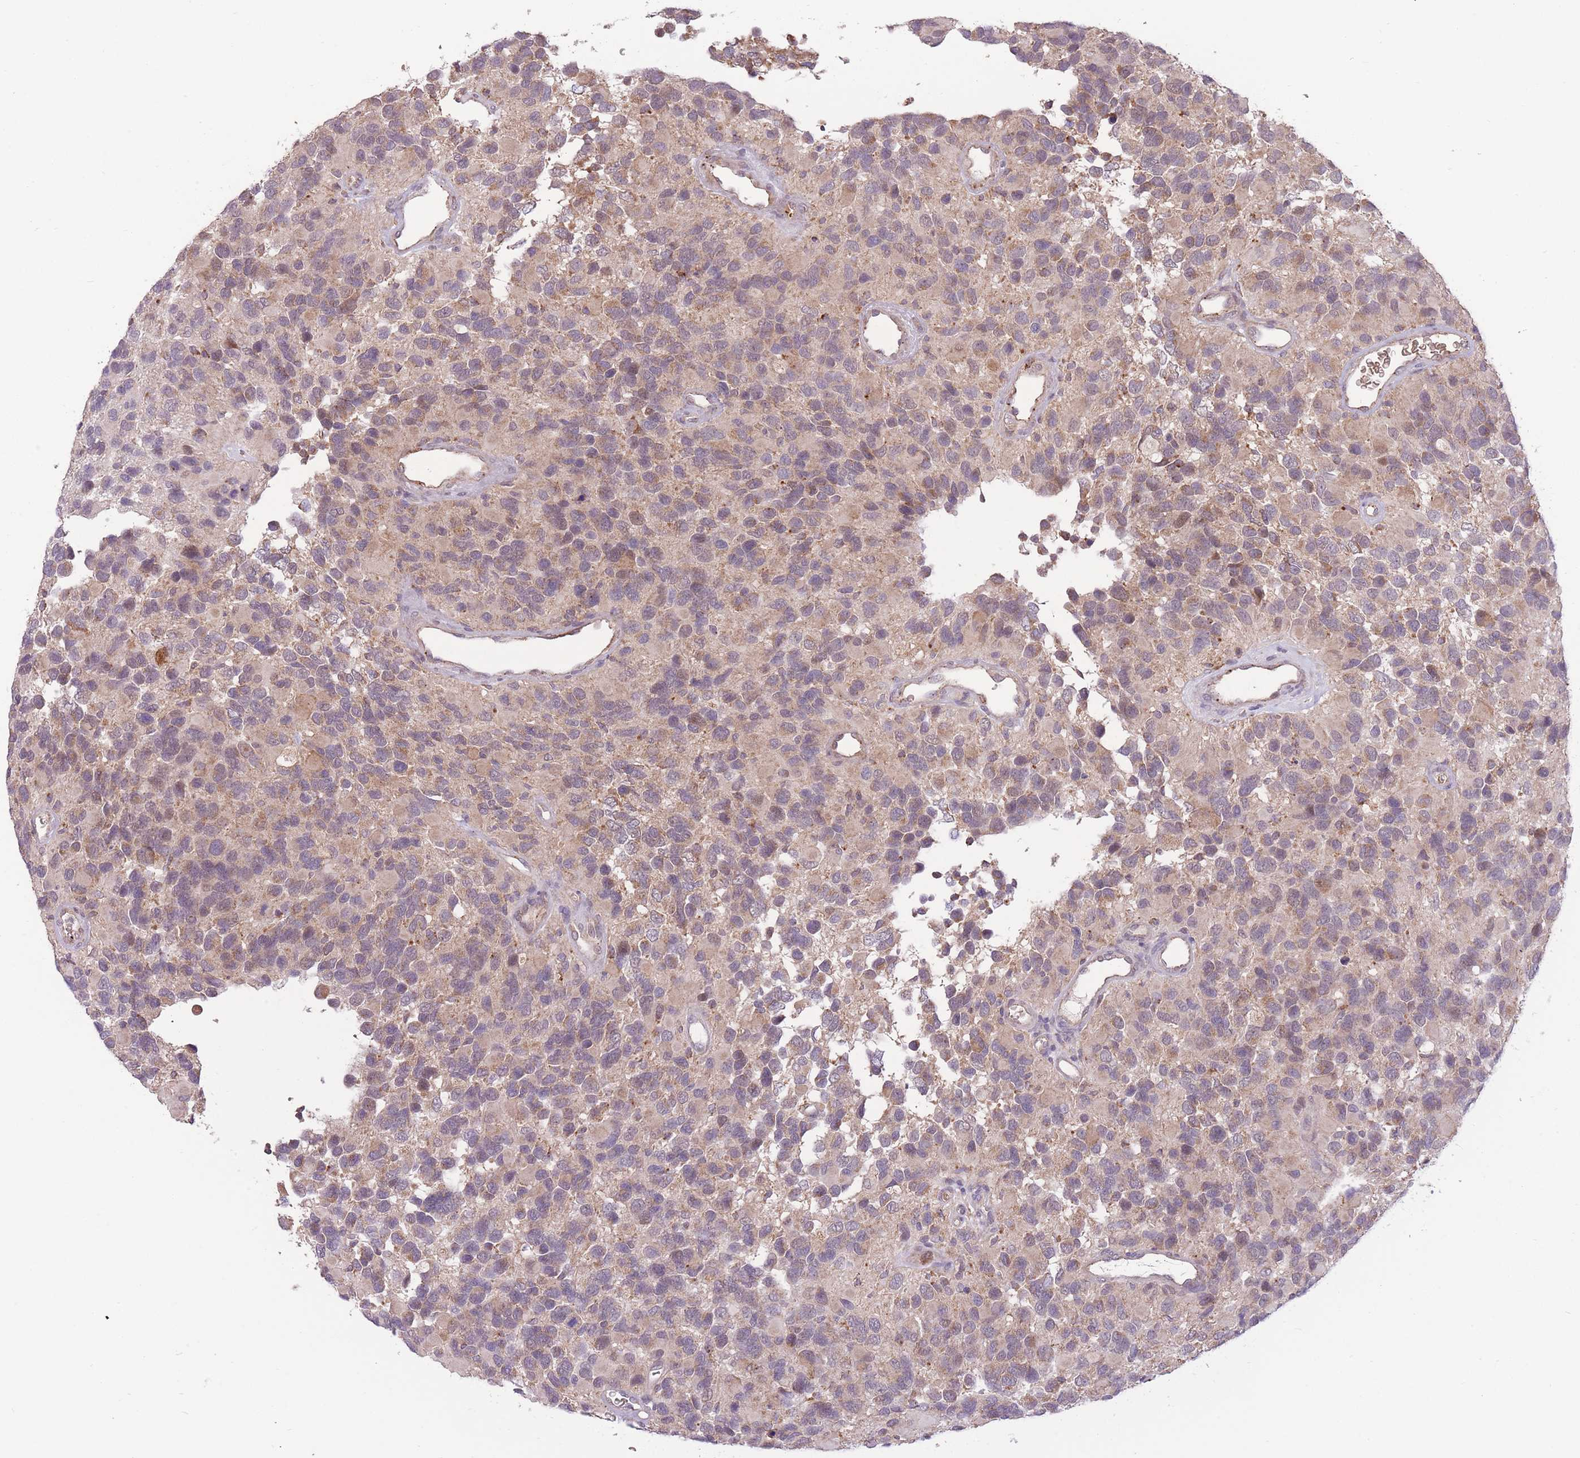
{"staining": {"intensity": "weak", "quantity": ">75%", "location": "cytoplasmic/membranous"}, "tissue": "glioma", "cell_type": "Tumor cells", "image_type": "cancer", "snomed": [{"axis": "morphology", "description": "Glioma, malignant, High grade"}, {"axis": "topography", "description": "Brain"}], "caption": "Malignant high-grade glioma stained with IHC shows weak cytoplasmic/membranous positivity in approximately >75% of tumor cells. Nuclei are stained in blue.", "gene": "POLR3F", "patient": {"sex": "male", "age": 77}}